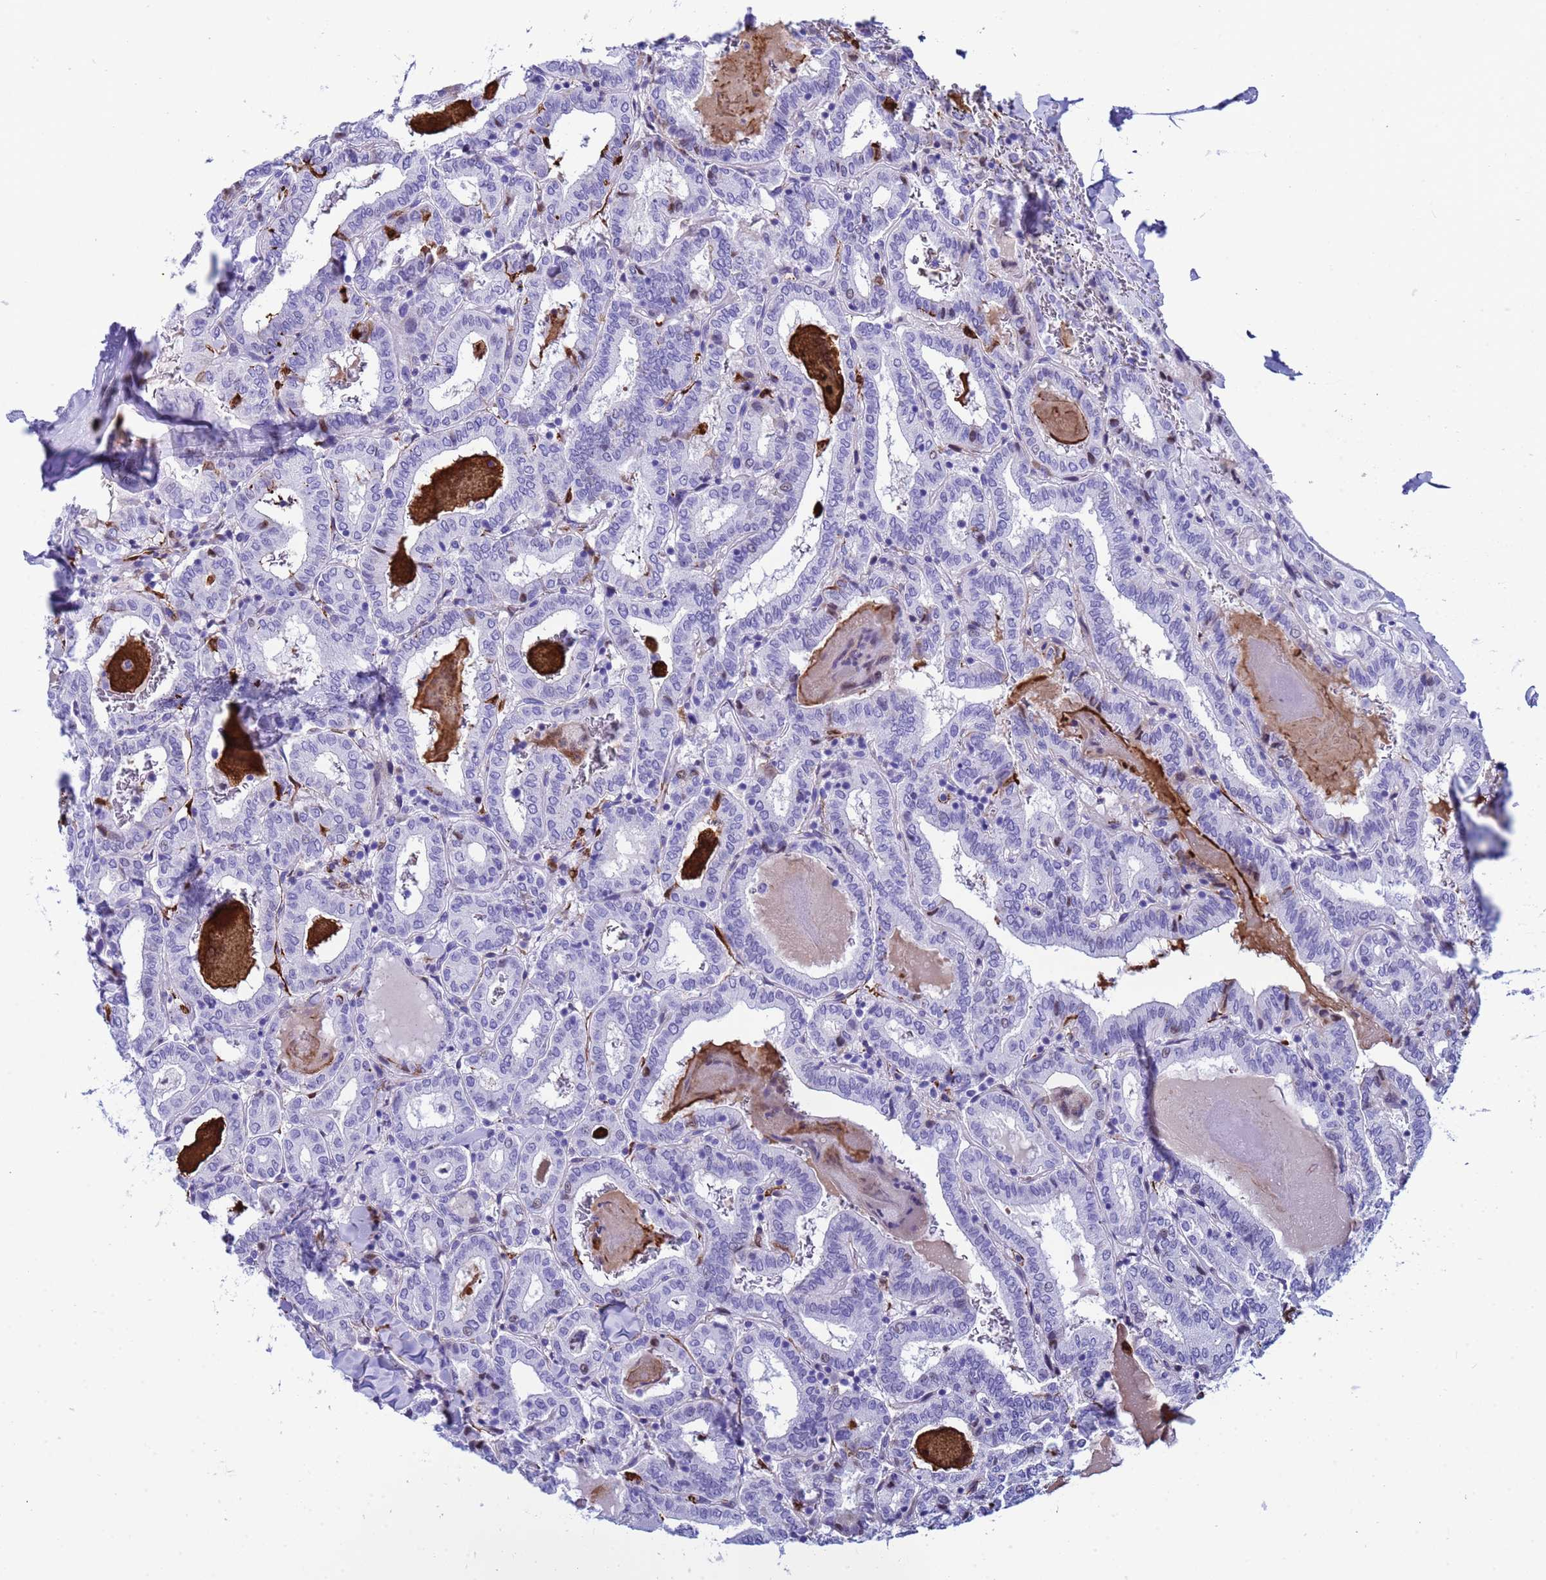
{"staining": {"intensity": "negative", "quantity": "none", "location": "none"}, "tissue": "thyroid cancer", "cell_type": "Tumor cells", "image_type": "cancer", "snomed": [{"axis": "morphology", "description": "Papillary adenocarcinoma, NOS"}, {"axis": "topography", "description": "Thyroid gland"}], "caption": "High magnification brightfield microscopy of thyroid papillary adenocarcinoma stained with DAB (3,3'-diaminobenzidine) (brown) and counterstained with hematoxylin (blue): tumor cells show no significant positivity.", "gene": "POP5", "patient": {"sex": "female", "age": 72}}